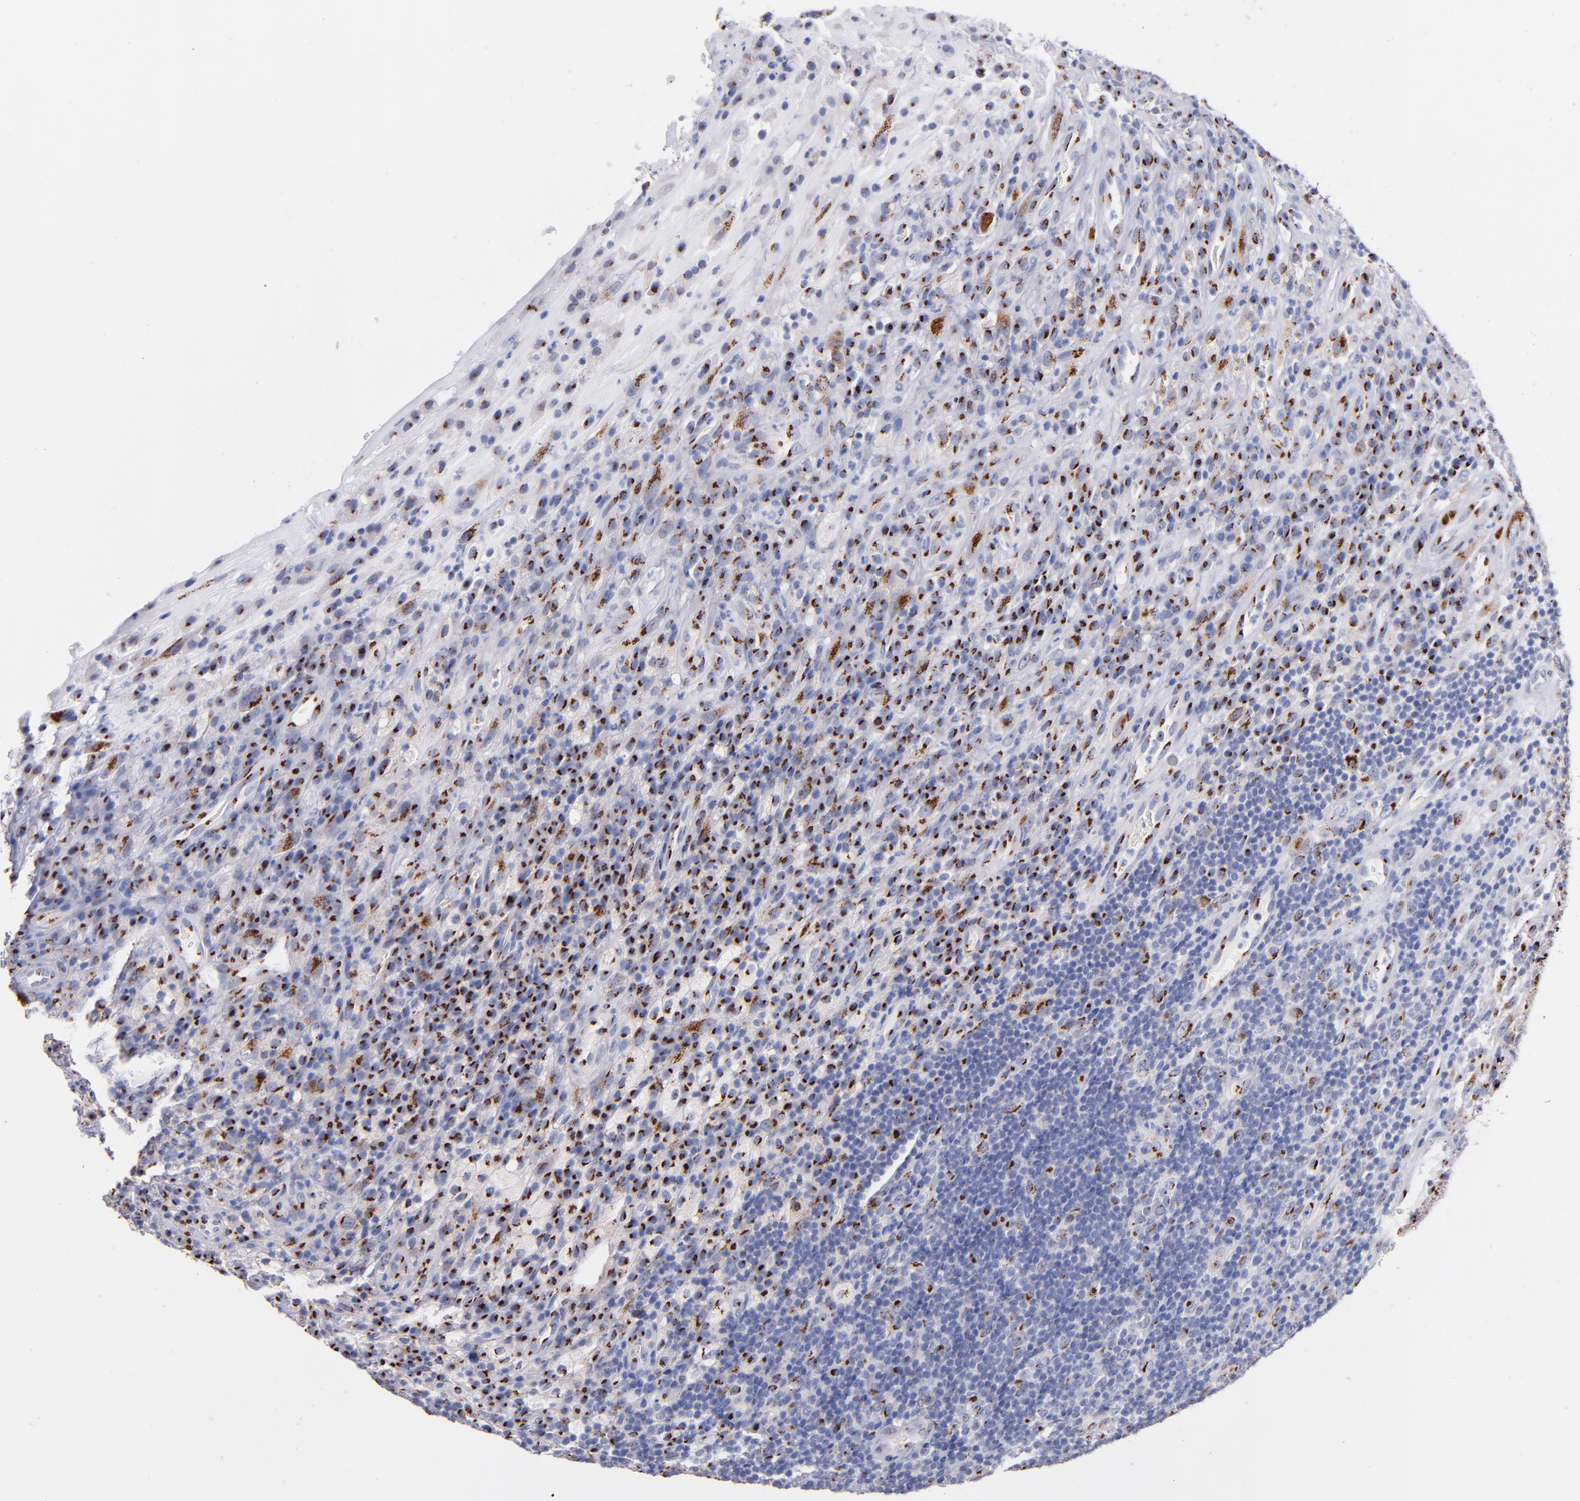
{"staining": {"intensity": "moderate", "quantity": "25%-75%", "location": "cytoplasmic/membranous"}, "tissue": "testis cancer", "cell_type": "Tumor cells", "image_type": "cancer", "snomed": [{"axis": "morphology", "description": "Necrosis, NOS"}, {"axis": "morphology", "description": "Carcinoma, Embryonal, NOS"}, {"axis": "topography", "description": "Testis"}], "caption": "Immunohistochemical staining of human testis embryonal carcinoma displays medium levels of moderate cytoplasmic/membranous staining in about 25%-75% of tumor cells. (DAB (3,3'-diaminobenzidine) = brown stain, brightfield microscopy at high magnification).", "gene": "GOLIM4", "patient": {"sex": "male", "age": 19}}